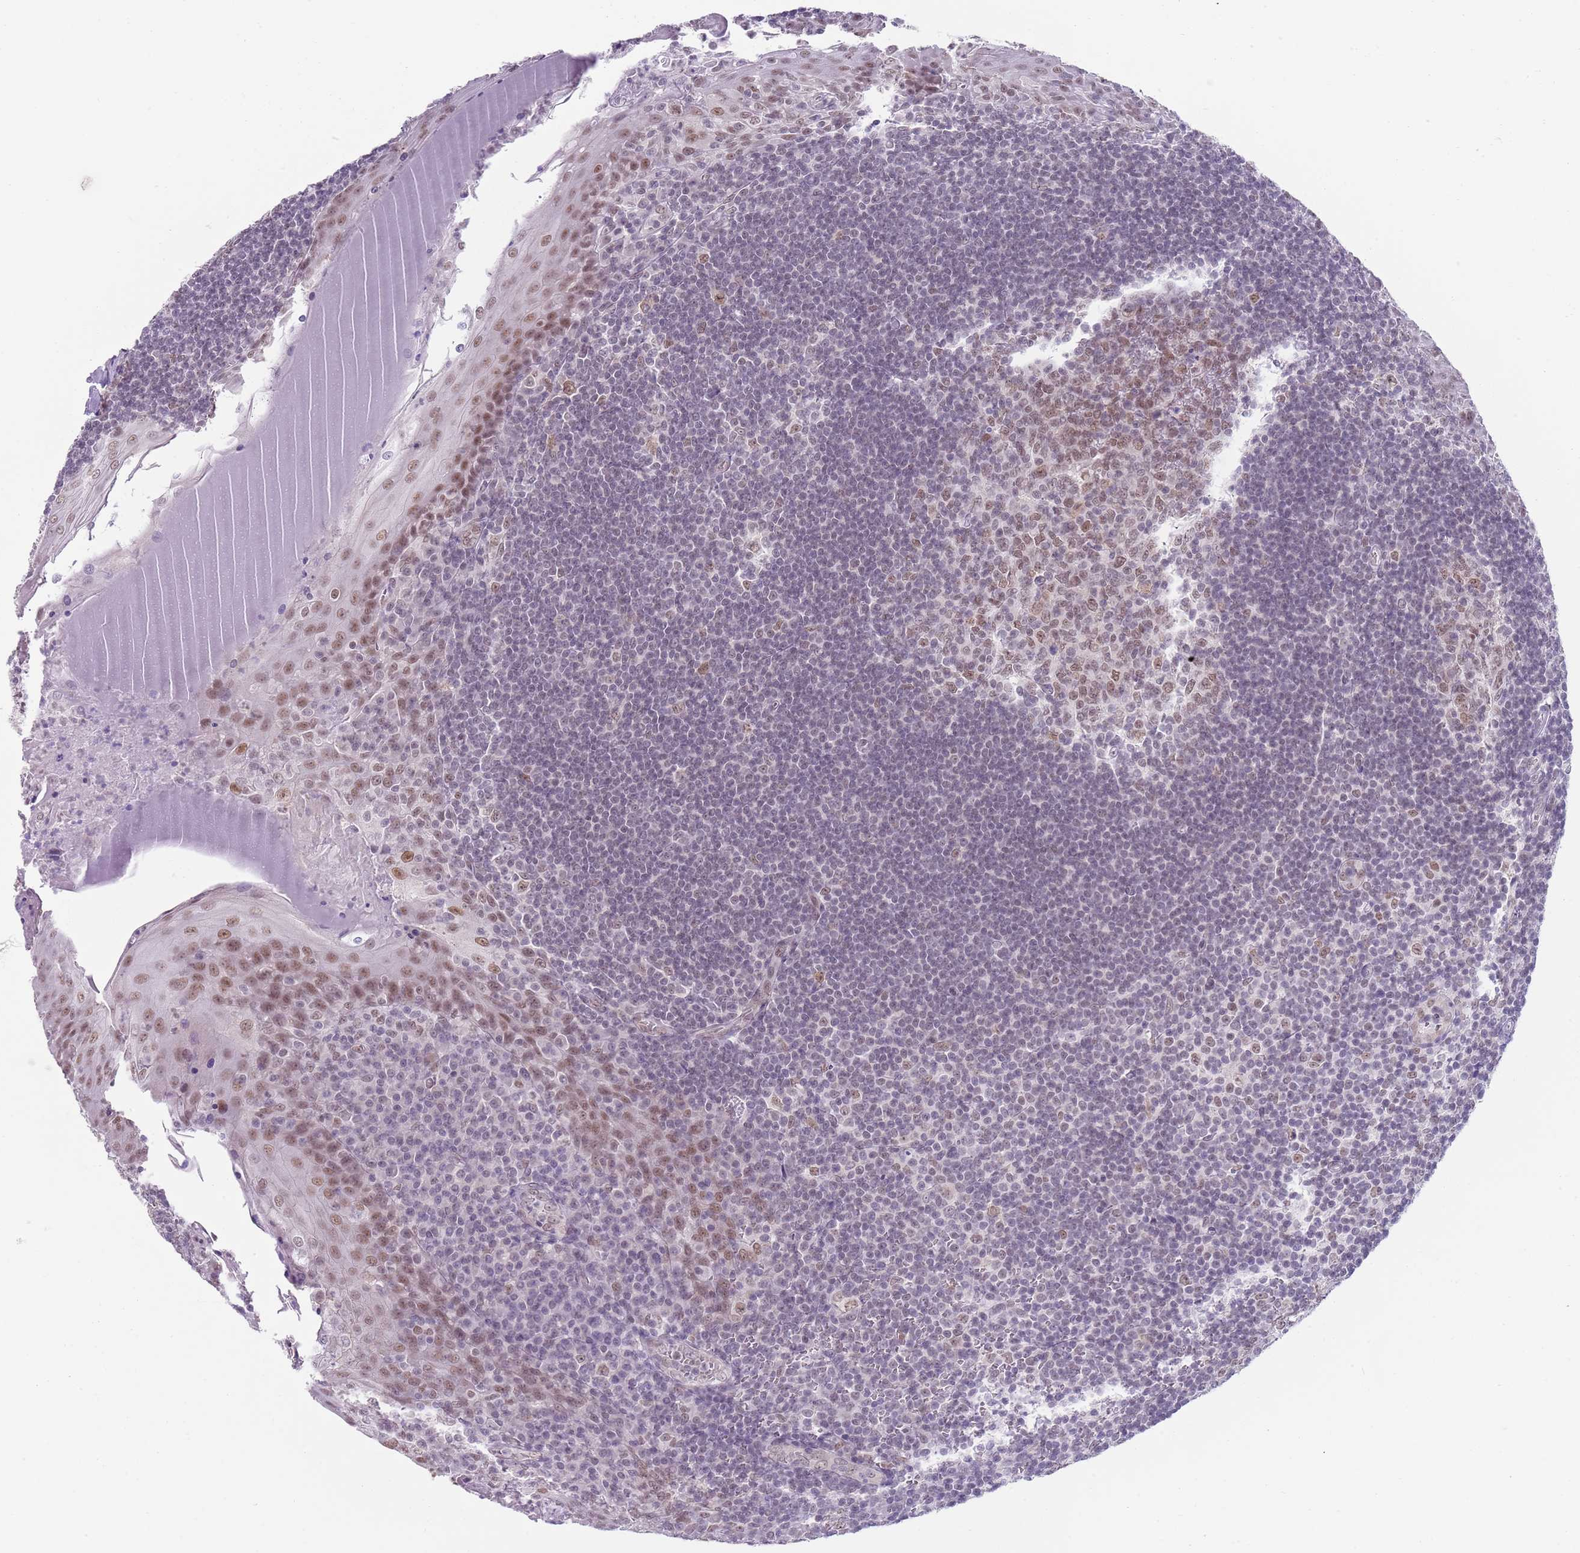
{"staining": {"intensity": "moderate", "quantity": "25%-75%", "location": "nuclear"}, "tissue": "tonsil", "cell_type": "Germinal center cells", "image_type": "normal", "snomed": [{"axis": "morphology", "description": "Normal tissue, NOS"}, {"axis": "topography", "description": "Tonsil"}], "caption": "Immunohistochemistry (DAB) staining of unremarkable tonsil displays moderate nuclear protein expression in approximately 25%-75% of germinal center cells. The staining is performed using DAB brown chromogen to label protein expression. The nuclei are counter-stained blue using hematoxylin.", "gene": "SEPHS2", "patient": {"sex": "male", "age": 27}}